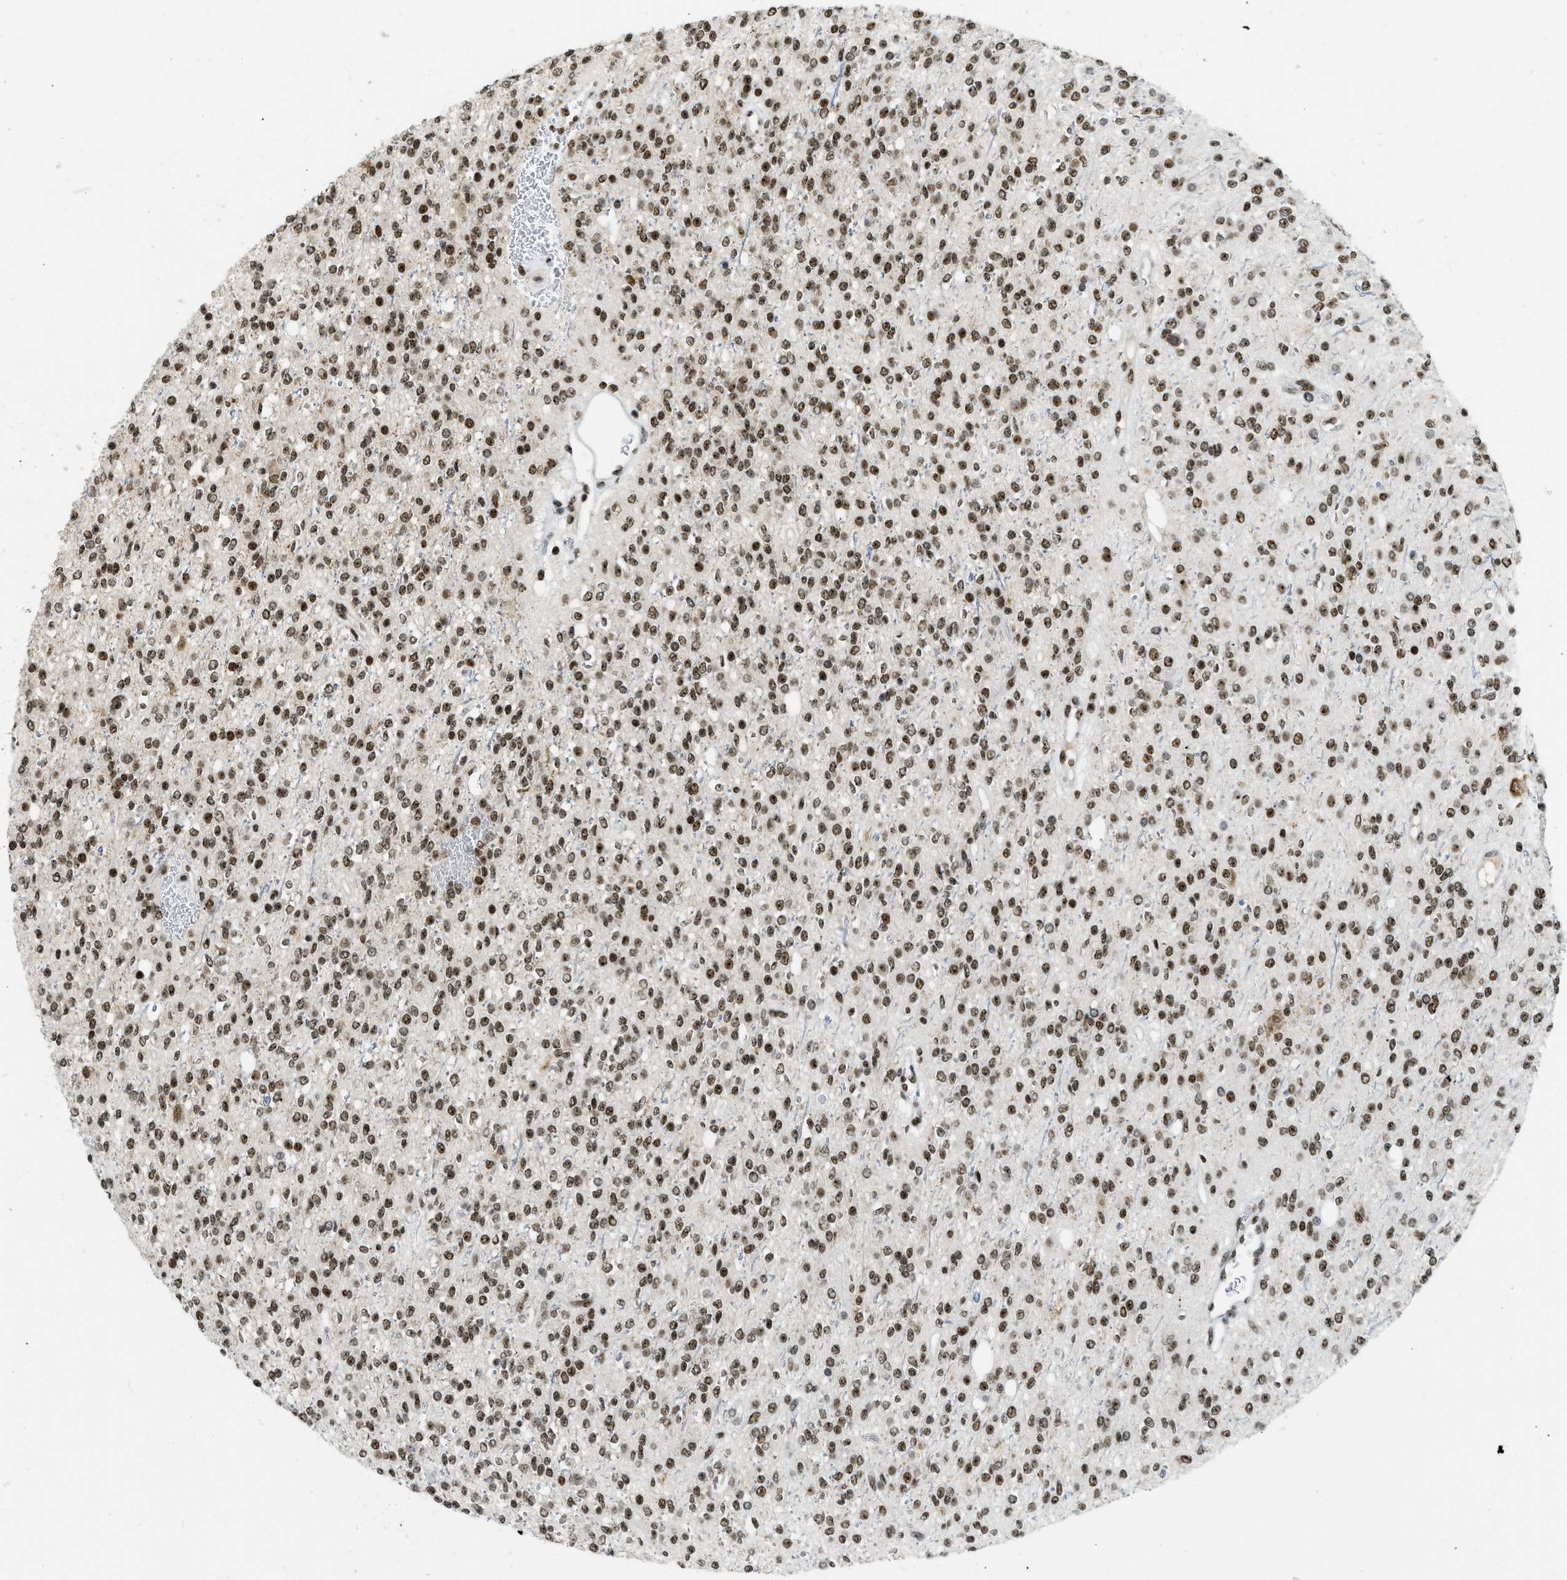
{"staining": {"intensity": "strong", "quantity": ">75%", "location": "nuclear"}, "tissue": "glioma", "cell_type": "Tumor cells", "image_type": "cancer", "snomed": [{"axis": "morphology", "description": "Glioma, malignant, High grade"}, {"axis": "topography", "description": "Brain"}], "caption": "Human glioma stained with a protein marker demonstrates strong staining in tumor cells.", "gene": "URB1", "patient": {"sex": "male", "age": 34}}